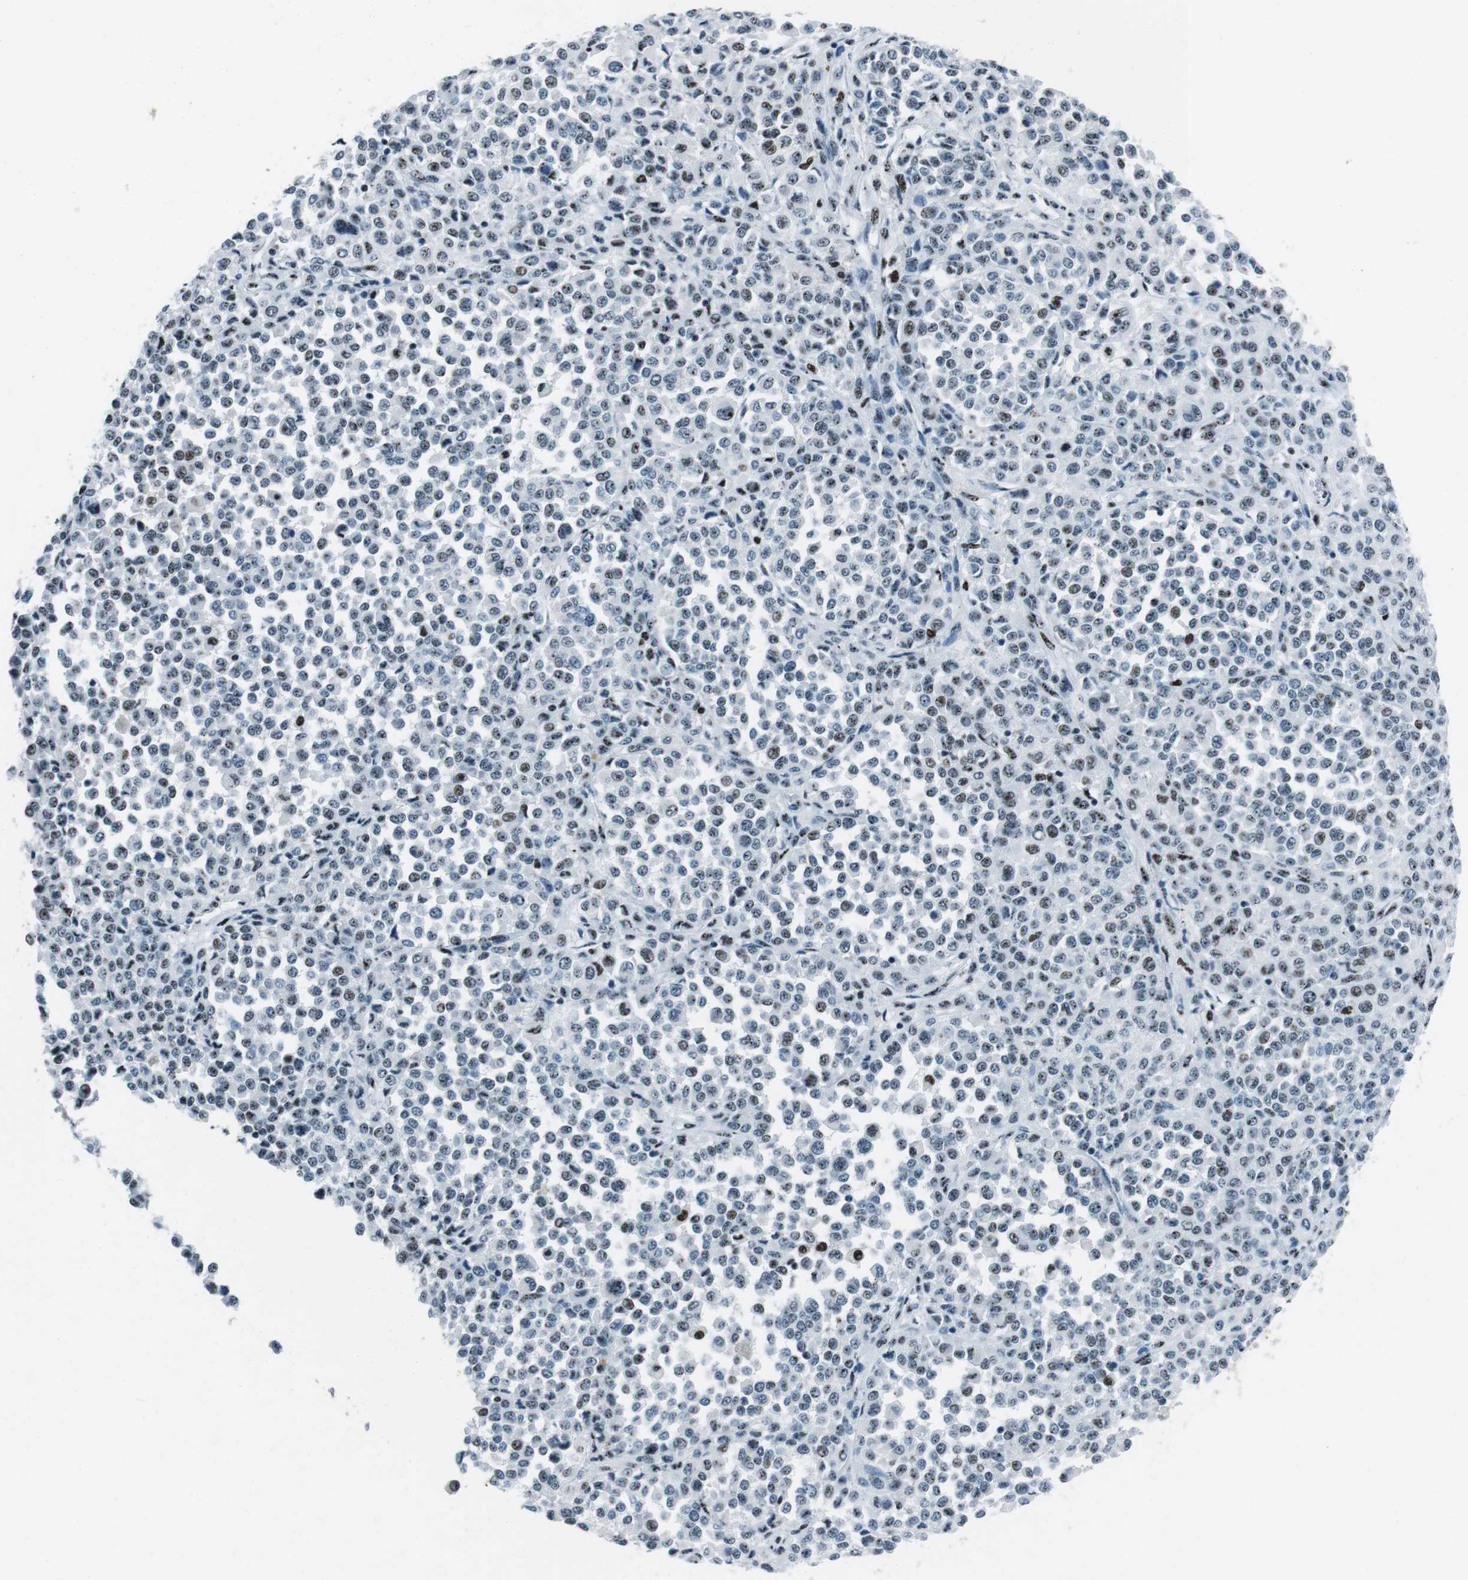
{"staining": {"intensity": "weak", "quantity": "25%-75%", "location": "nuclear"}, "tissue": "melanoma", "cell_type": "Tumor cells", "image_type": "cancer", "snomed": [{"axis": "morphology", "description": "Malignant melanoma, Metastatic site"}, {"axis": "topography", "description": "Pancreas"}], "caption": "Tumor cells show low levels of weak nuclear staining in approximately 25%-75% of cells in malignant melanoma (metastatic site). (DAB (3,3'-diaminobenzidine) = brown stain, brightfield microscopy at high magnification).", "gene": "PML", "patient": {"sex": "female", "age": 30}}